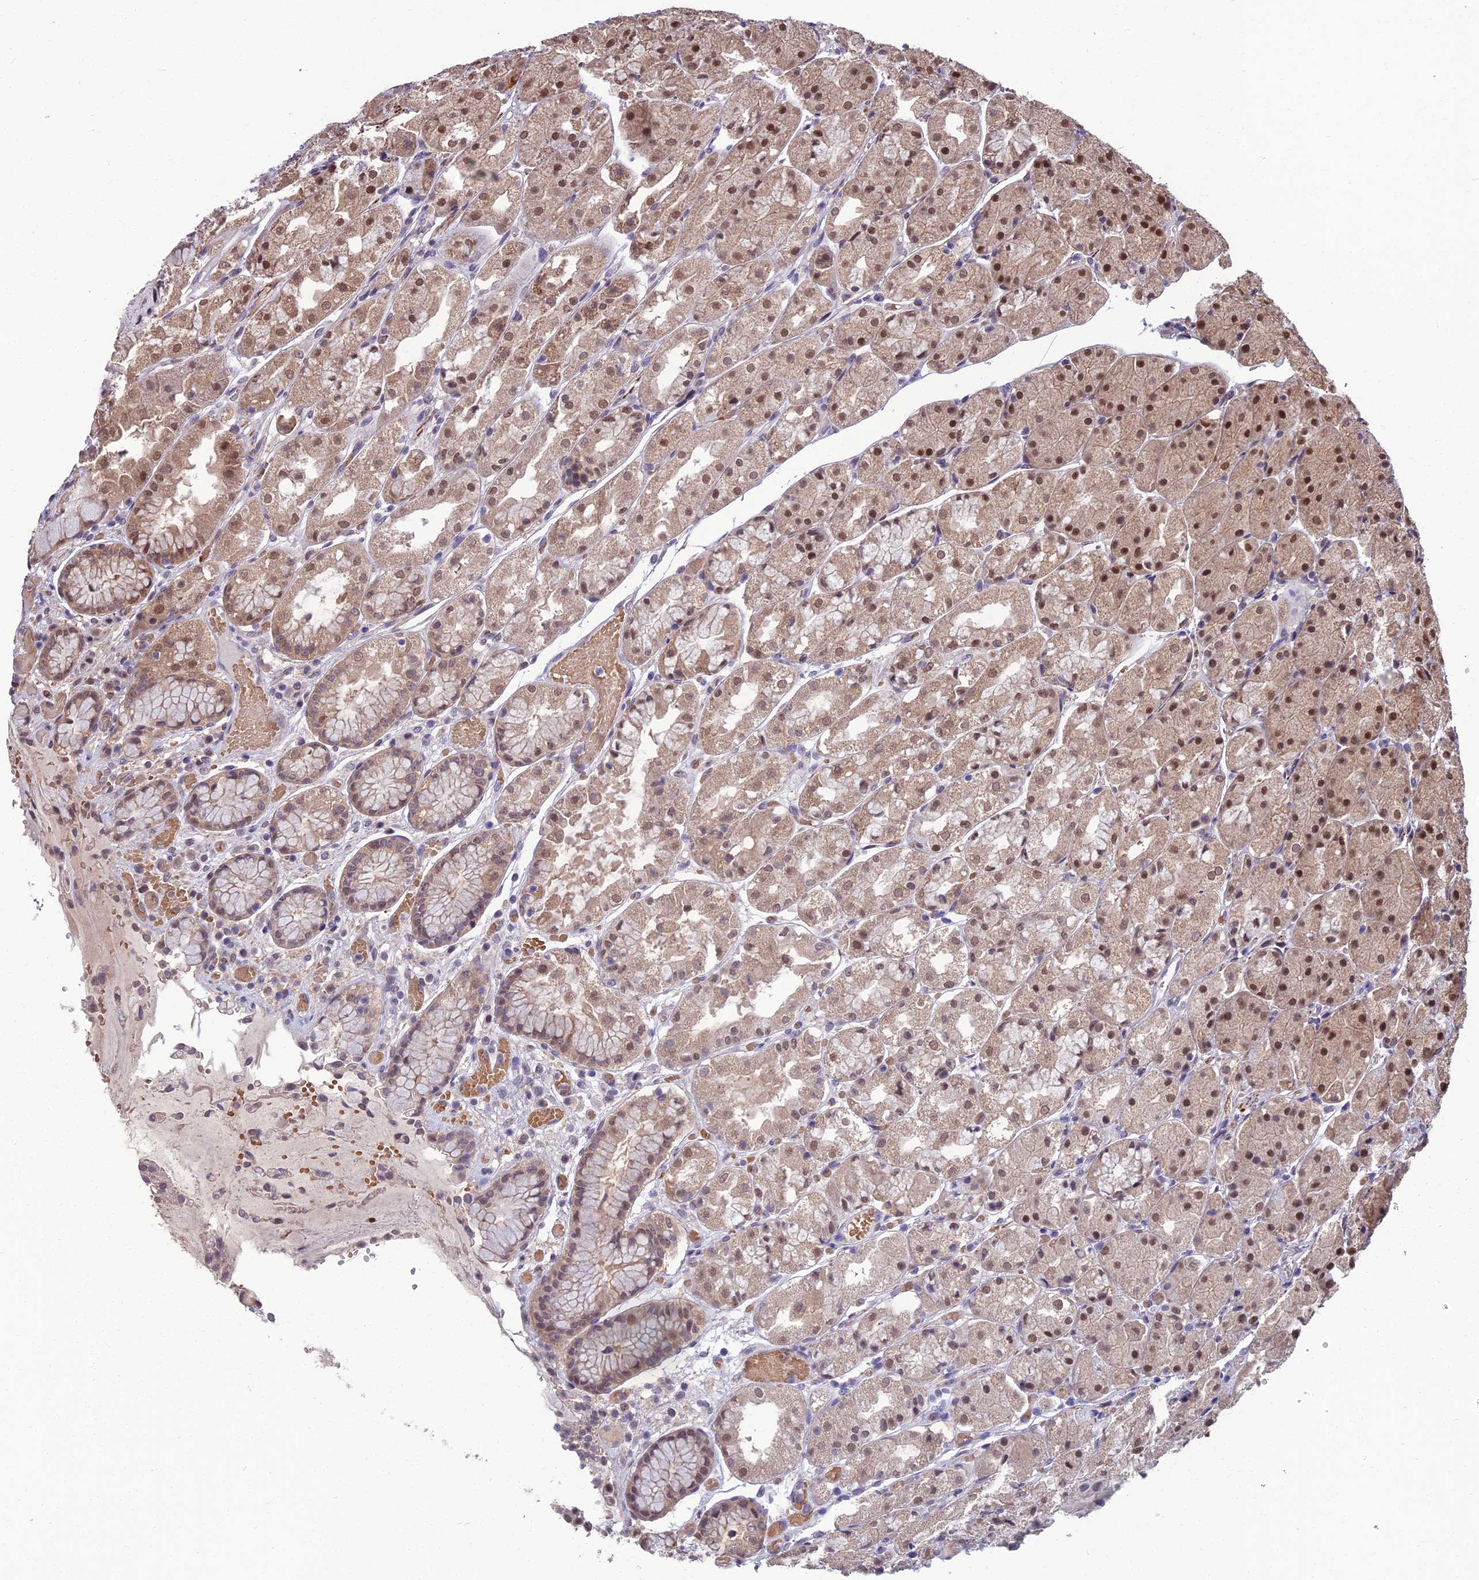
{"staining": {"intensity": "moderate", "quantity": "25%-75%", "location": "cytoplasmic/membranous,nuclear"}, "tissue": "stomach", "cell_type": "Glandular cells", "image_type": "normal", "snomed": [{"axis": "morphology", "description": "Normal tissue, NOS"}, {"axis": "topography", "description": "Stomach, upper"}], "caption": "A brown stain highlights moderate cytoplasmic/membranous,nuclear positivity of a protein in glandular cells of unremarkable human stomach. (DAB (3,3'-diaminobenzidine) = brown stain, brightfield microscopy at high magnification).", "gene": "NR4A3", "patient": {"sex": "male", "age": 72}}